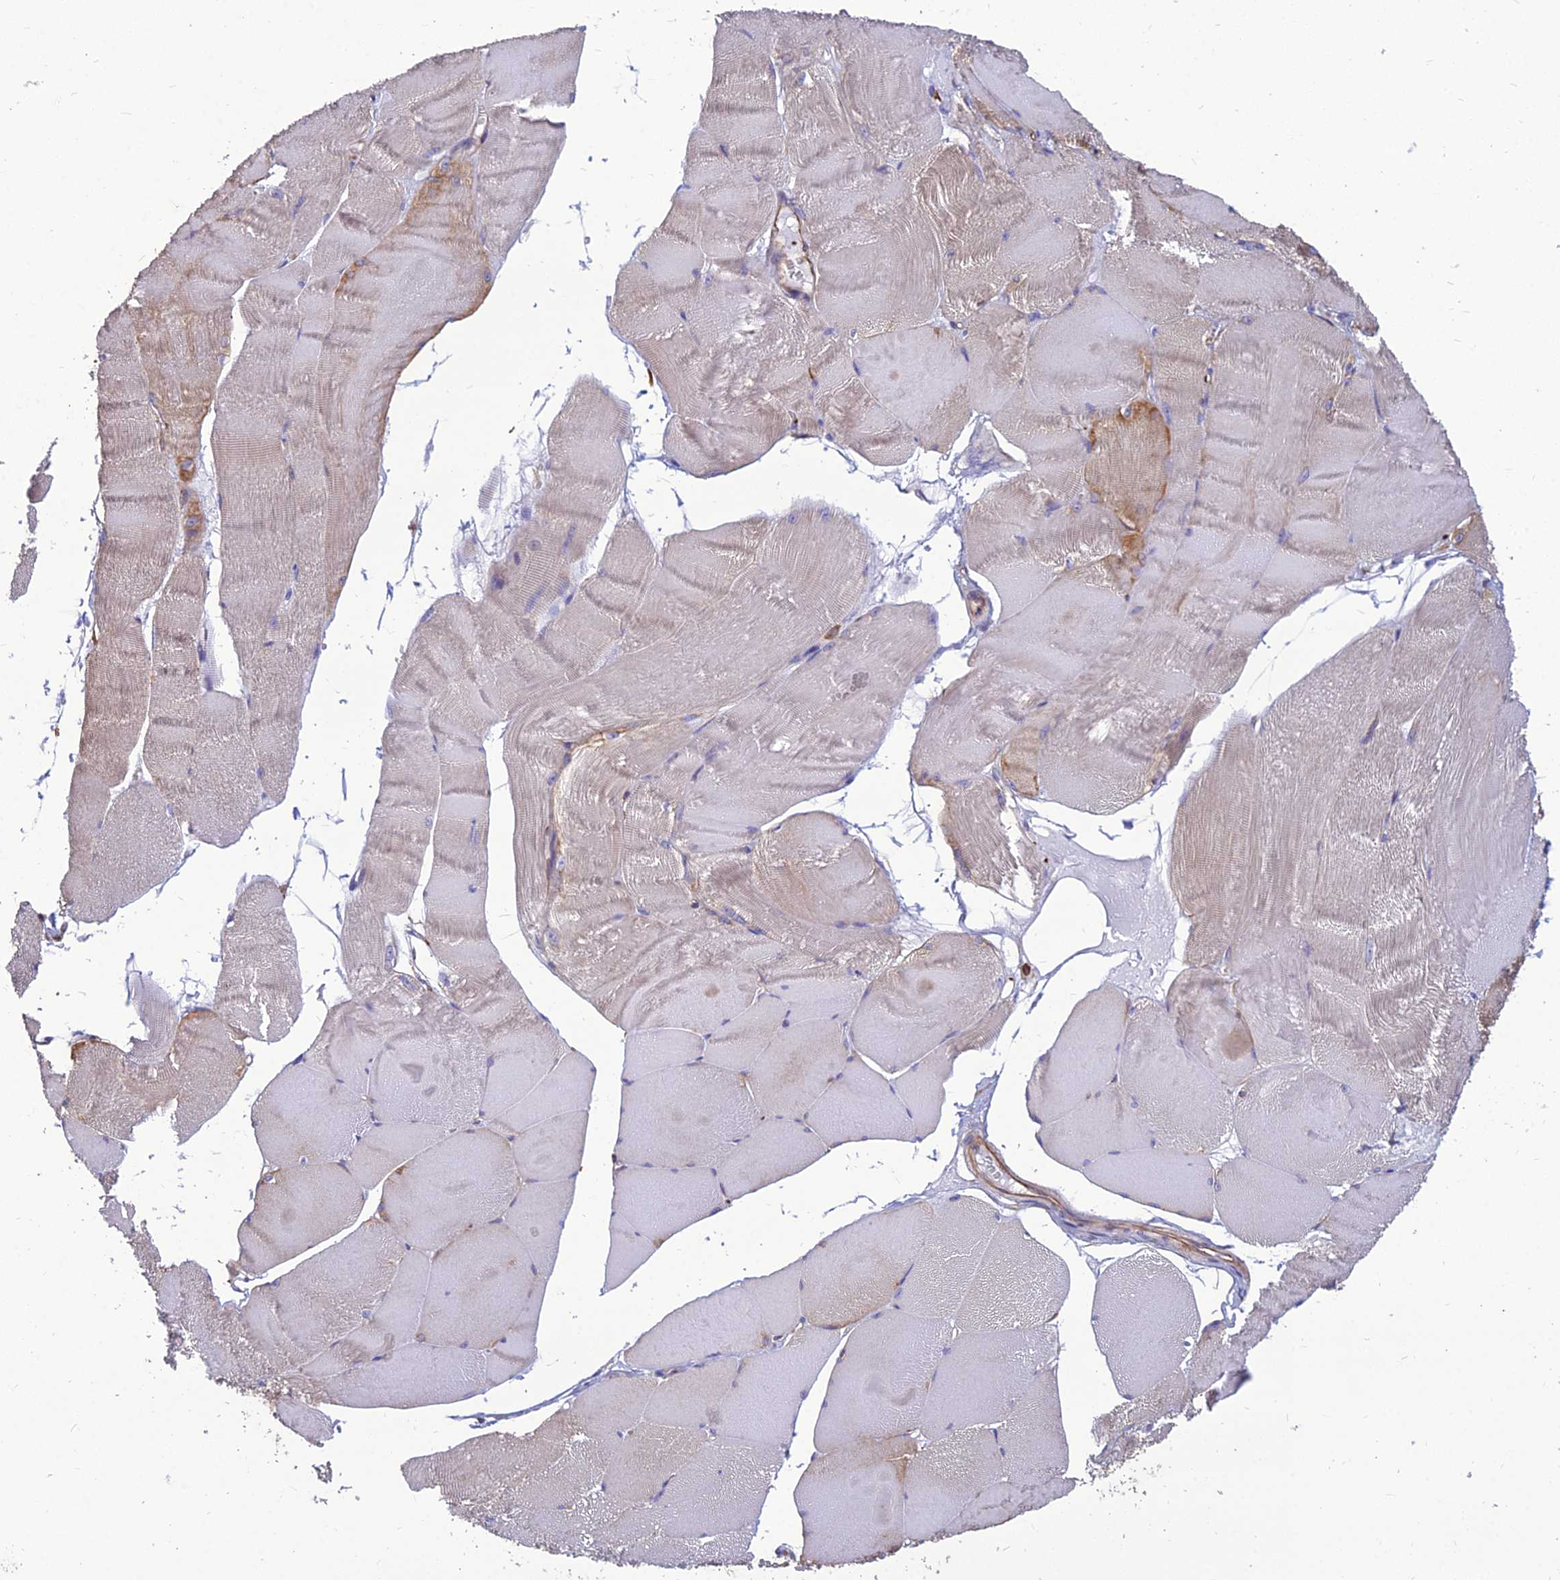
{"staining": {"intensity": "weak", "quantity": "<25%", "location": "cytoplasmic/membranous"}, "tissue": "skeletal muscle", "cell_type": "Myocytes", "image_type": "normal", "snomed": [{"axis": "morphology", "description": "Normal tissue, NOS"}, {"axis": "morphology", "description": "Basal cell carcinoma"}, {"axis": "topography", "description": "Skeletal muscle"}], "caption": "This is an IHC micrograph of normal human skeletal muscle. There is no staining in myocytes.", "gene": "PSMD11", "patient": {"sex": "female", "age": 64}}